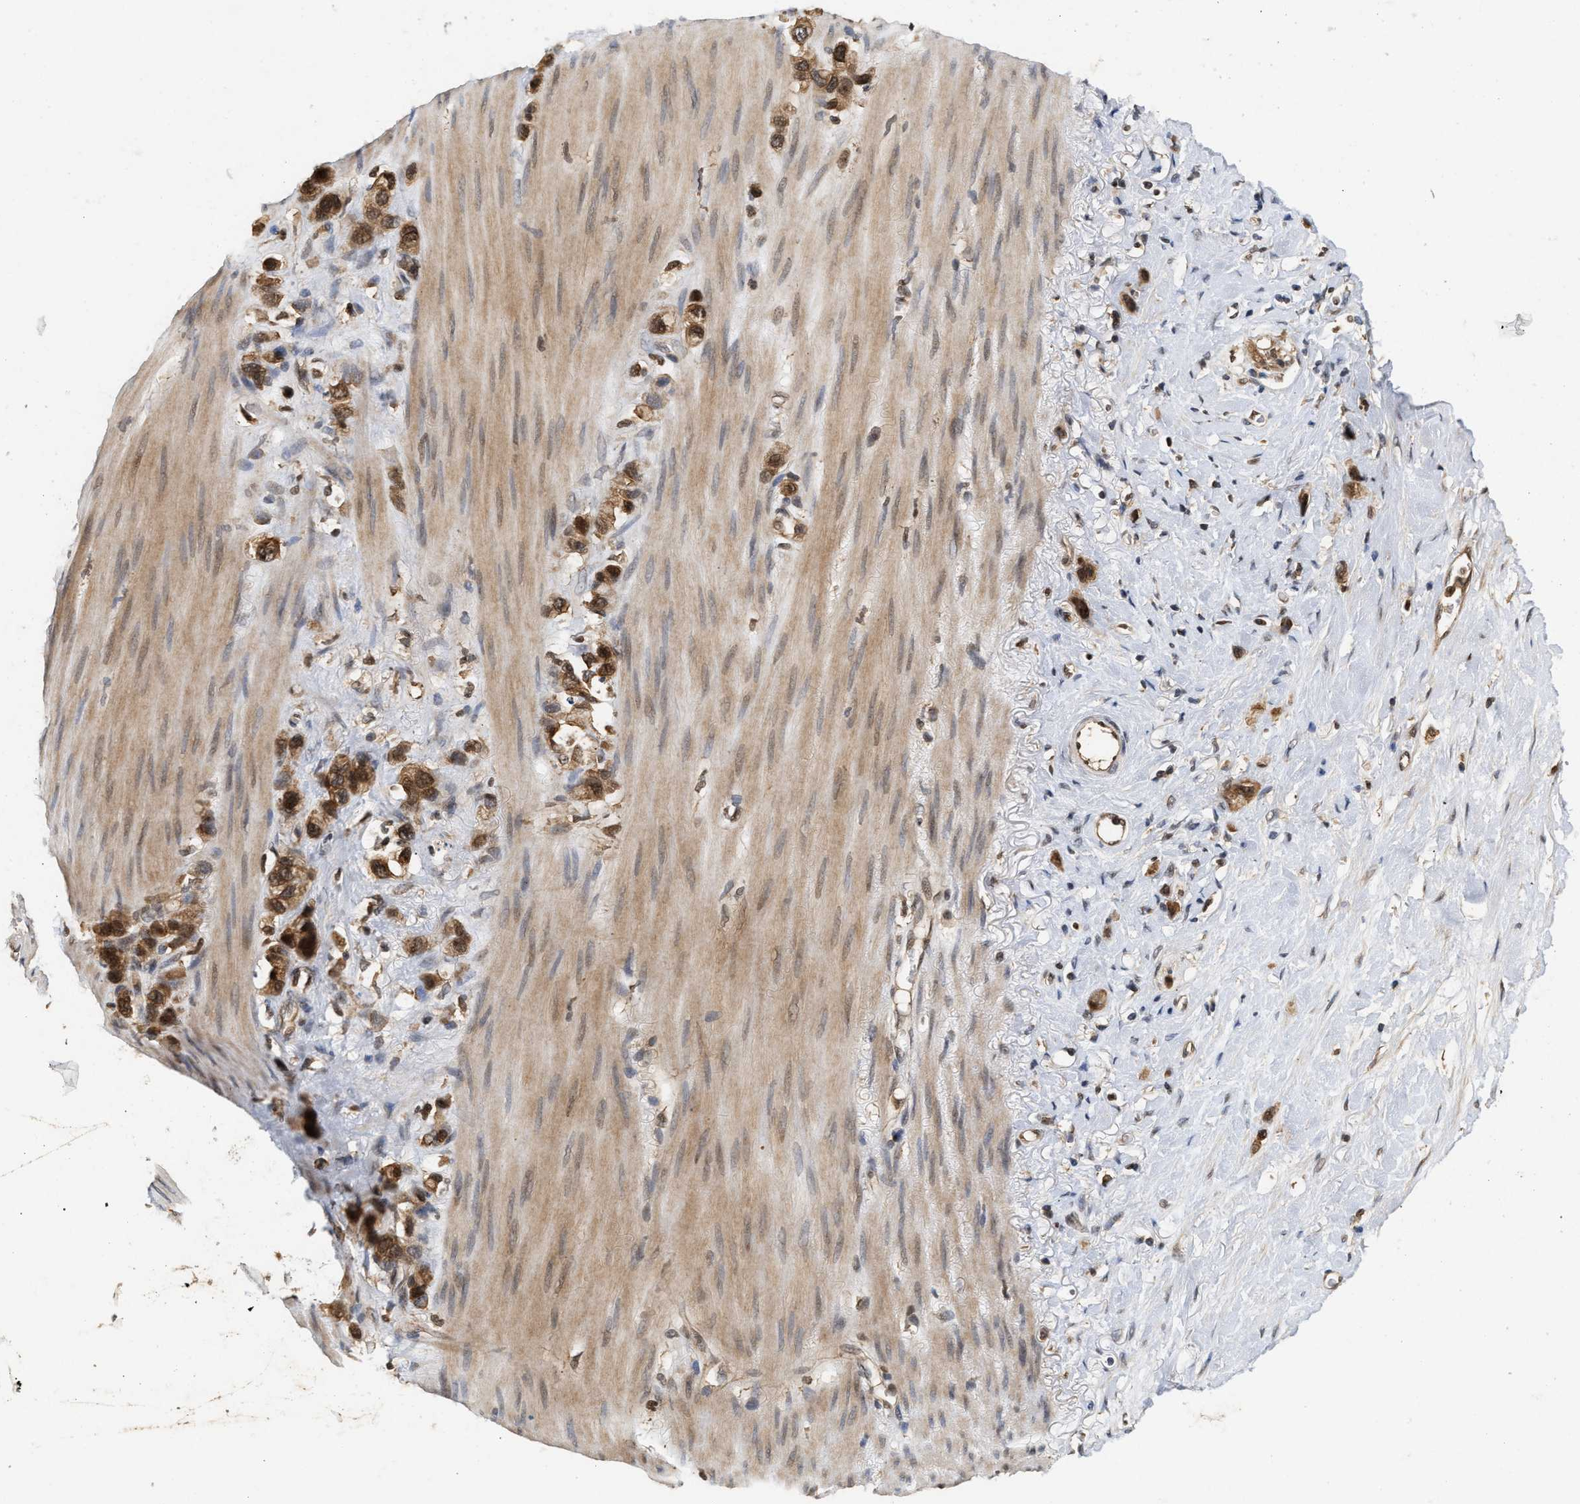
{"staining": {"intensity": "strong", "quantity": ">75%", "location": "cytoplasmic/membranous,nuclear"}, "tissue": "stomach cancer", "cell_type": "Tumor cells", "image_type": "cancer", "snomed": [{"axis": "morphology", "description": "Normal tissue, NOS"}, {"axis": "morphology", "description": "Adenocarcinoma, NOS"}, {"axis": "morphology", "description": "Adenocarcinoma, High grade"}, {"axis": "topography", "description": "Stomach, upper"}, {"axis": "topography", "description": "Stomach"}], "caption": "This image exhibits adenocarcinoma (stomach) stained with IHC to label a protein in brown. The cytoplasmic/membranous and nuclear of tumor cells show strong positivity for the protein. Nuclei are counter-stained blue.", "gene": "ABHD5", "patient": {"sex": "female", "age": 65}}